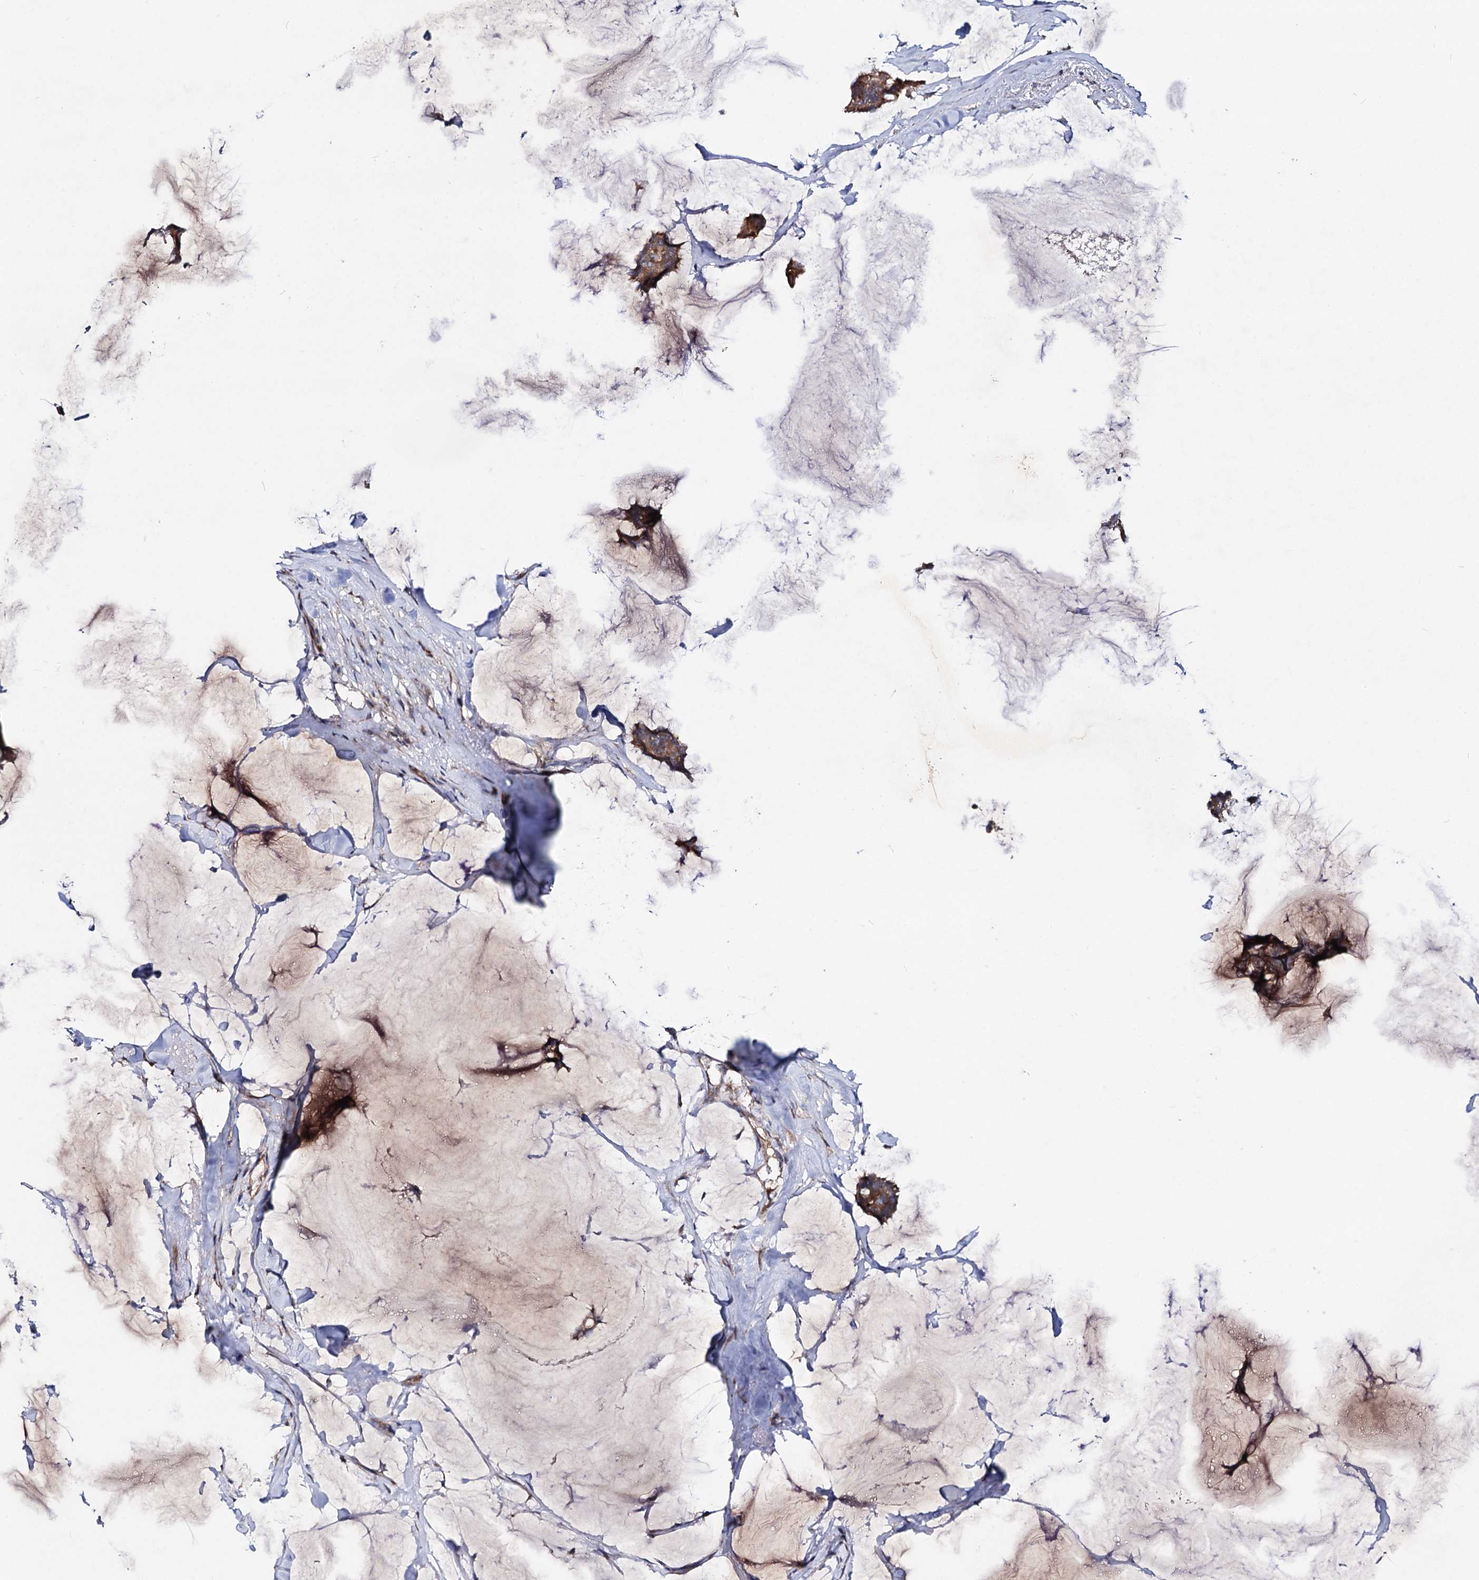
{"staining": {"intensity": "strong", "quantity": ">75%", "location": "cytoplasmic/membranous"}, "tissue": "breast cancer", "cell_type": "Tumor cells", "image_type": "cancer", "snomed": [{"axis": "morphology", "description": "Duct carcinoma"}, {"axis": "topography", "description": "Breast"}], "caption": "Invasive ductal carcinoma (breast) tissue exhibits strong cytoplasmic/membranous staining in about >75% of tumor cells", "gene": "DYDC1", "patient": {"sex": "female", "age": 93}}